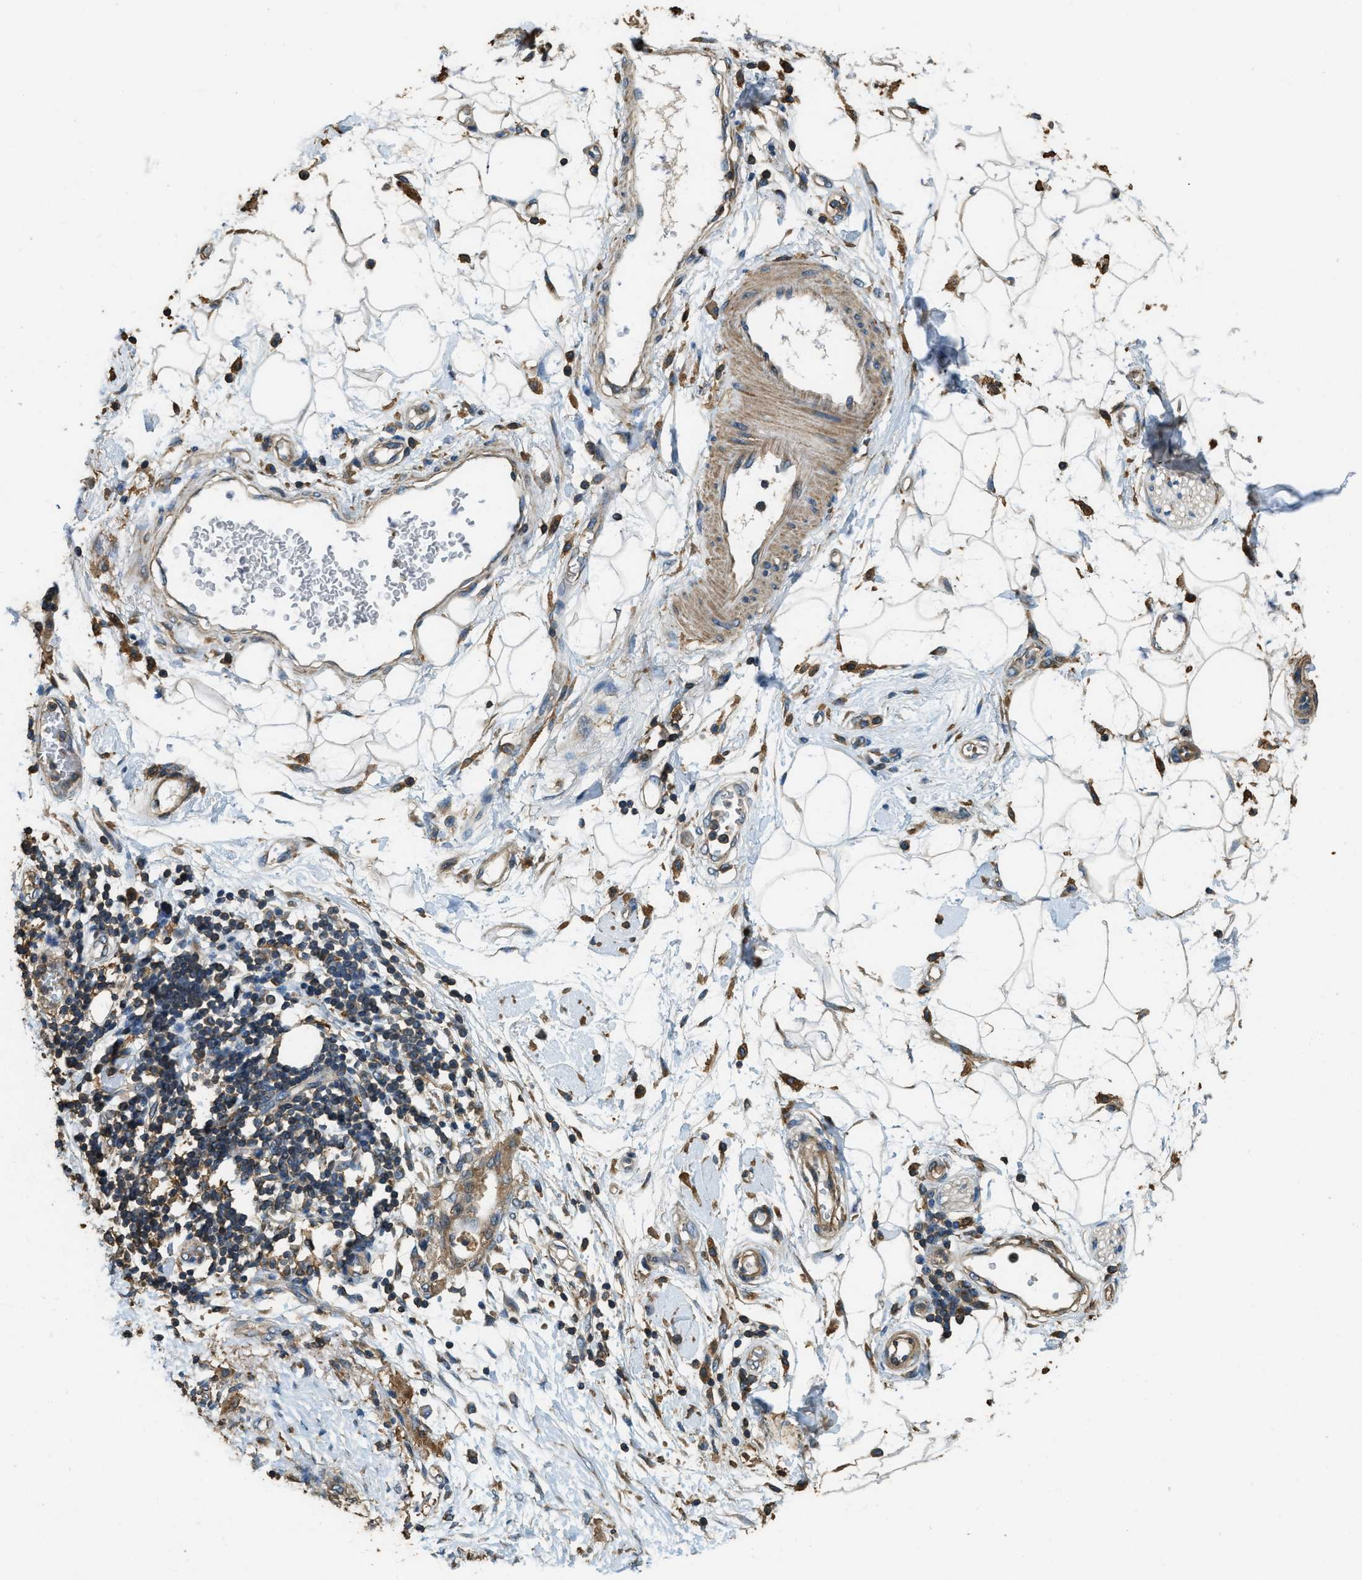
{"staining": {"intensity": "strong", "quantity": ">75%", "location": "cytoplasmic/membranous"}, "tissue": "adipose tissue", "cell_type": "Adipocytes", "image_type": "normal", "snomed": [{"axis": "morphology", "description": "Normal tissue, NOS"}, {"axis": "morphology", "description": "Adenocarcinoma, NOS"}, {"axis": "topography", "description": "Duodenum"}, {"axis": "topography", "description": "Peripheral nerve tissue"}], "caption": "Approximately >75% of adipocytes in unremarkable adipose tissue exhibit strong cytoplasmic/membranous protein expression as visualized by brown immunohistochemical staining.", "gene": "ERGIC1", "patient": {"sex": "female", "age": 60}}